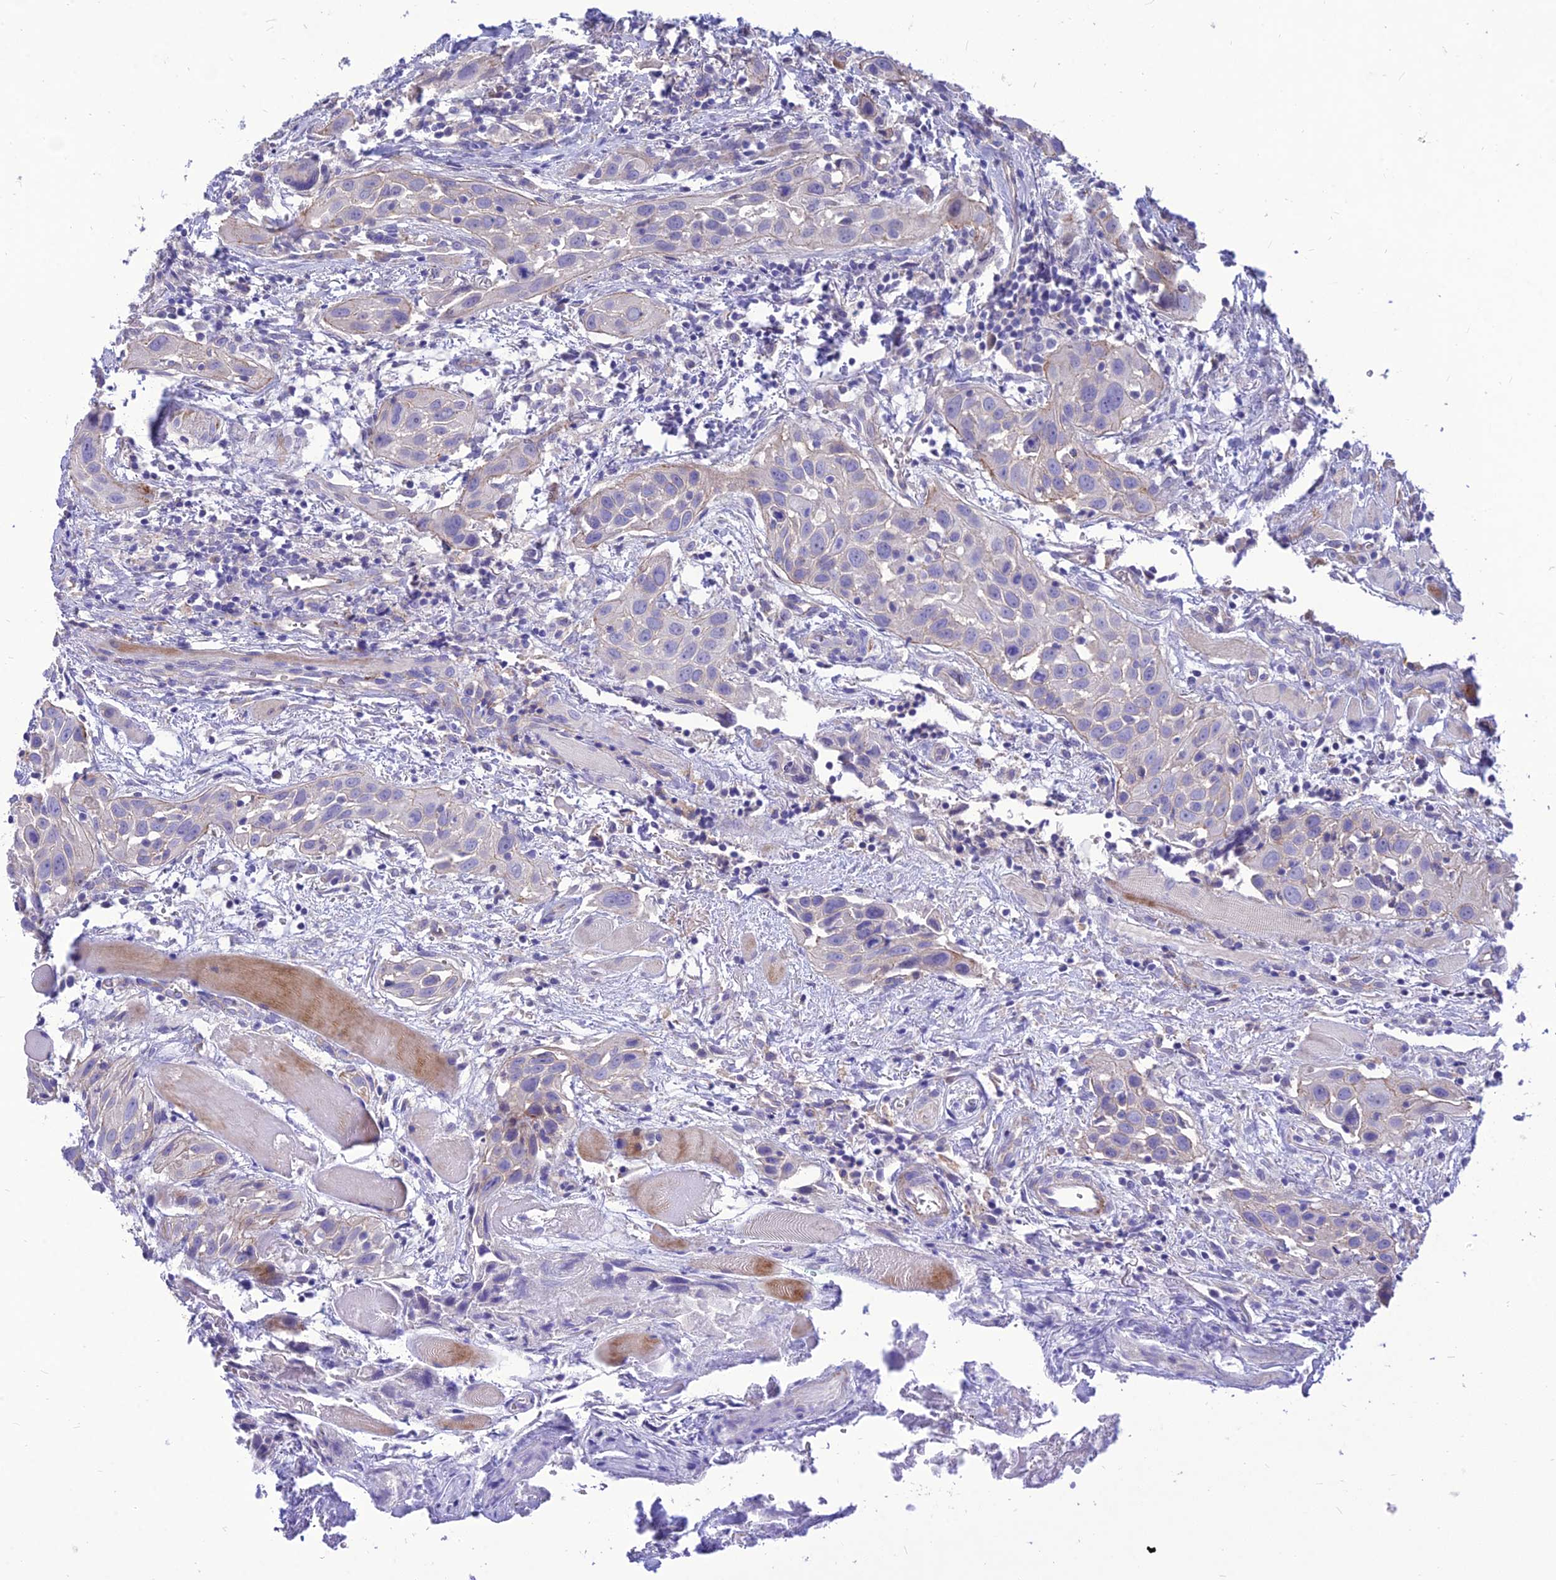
{"staining": {"intensity": "negative", "quantity": "none", "location": "none"}, "tissue": "head and neck cancer", "cell_type": "Tumor cells", "image_type": "cancer", "snomed": [{"axis": "morphology", "description": "Squamous cell carcinoma, NOS"}, {"axis": "topography", "description": "Oral tissue"}, {"axis": "topography", "description": "Head-Neck"}], "caption": "Tumor cells show no significant staining in head and neck cancer (squamous cell carcinoma). (DAB (3,3'-diaminobenzidine) immunohistochemistry visualized using brightfield microscopy, high magnification).", "gene": "TEKT3", "patient": {"sex": "female", "age": 50}}